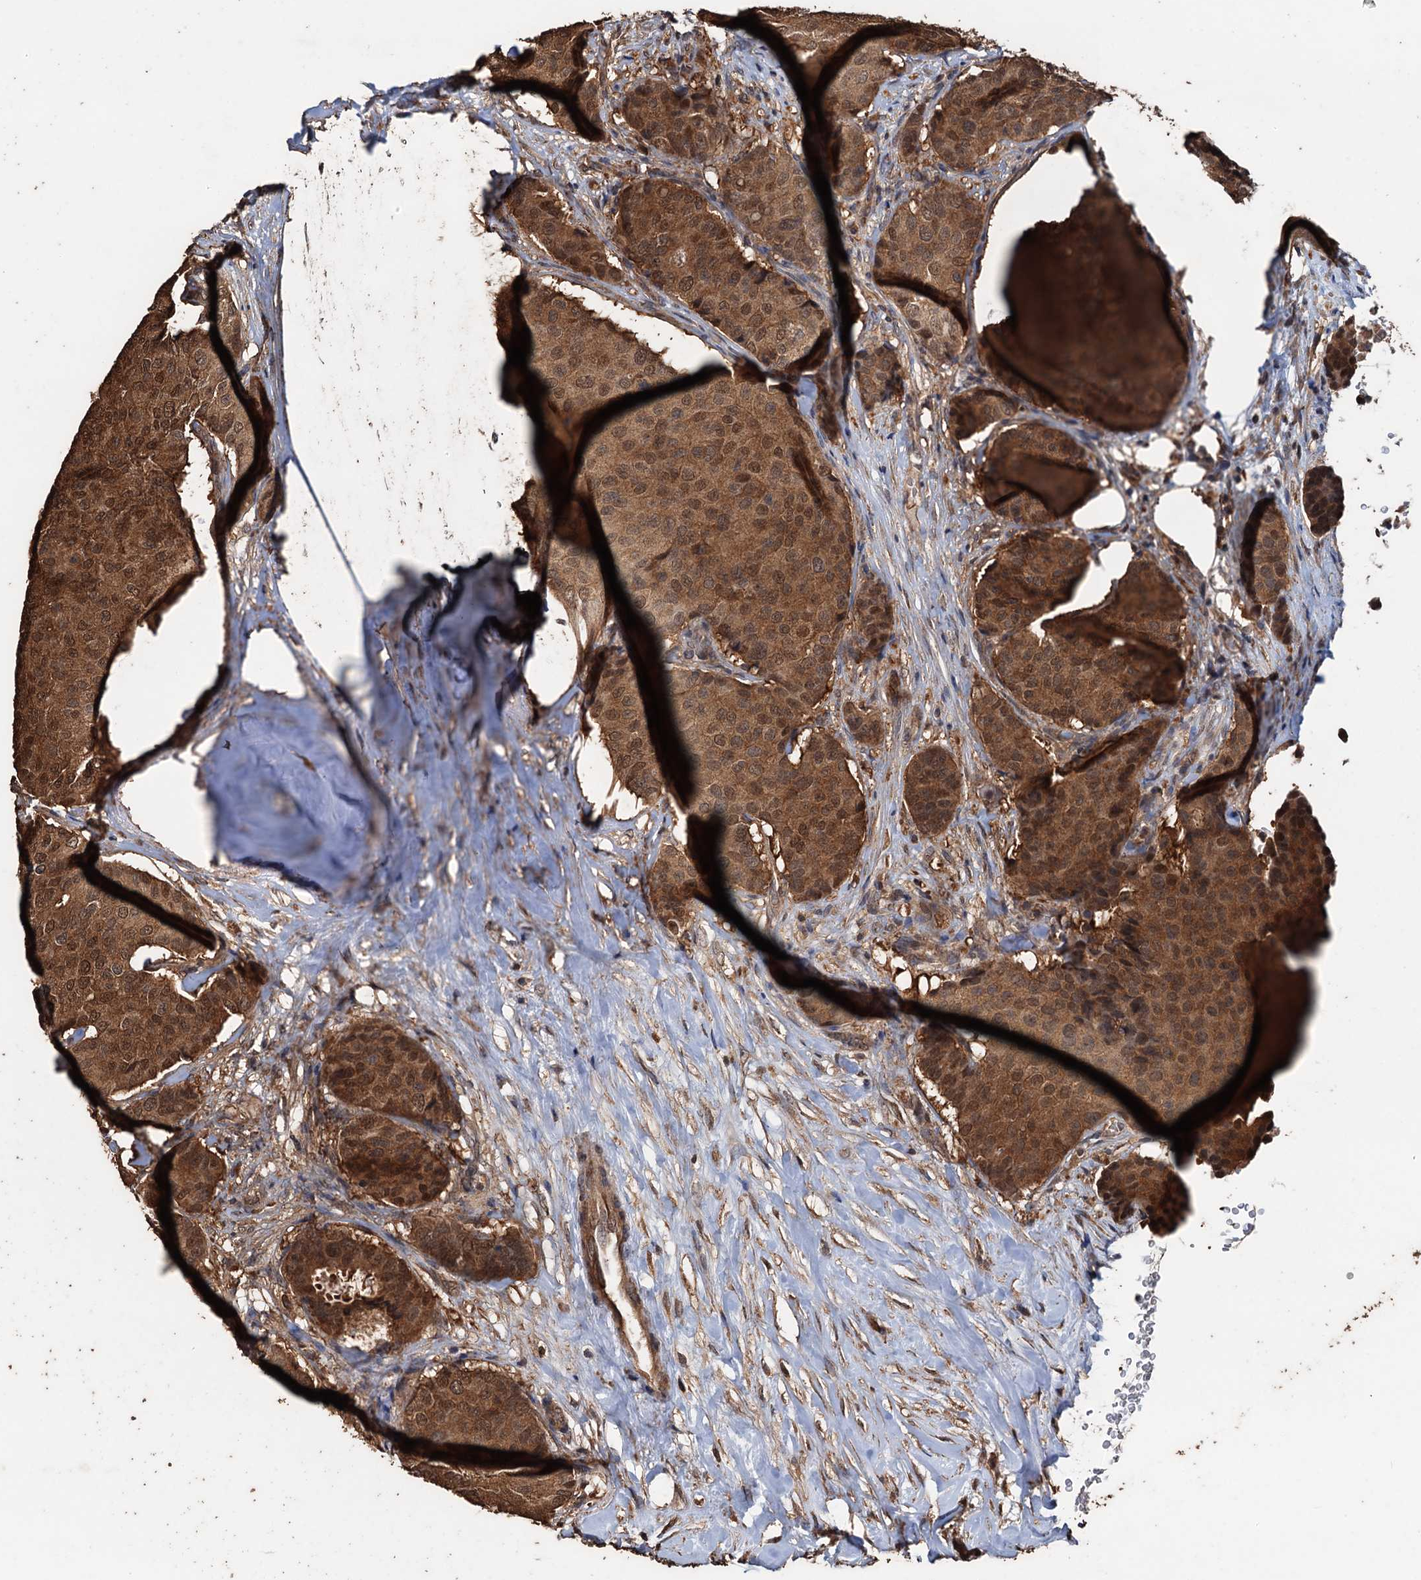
{"staining": {"intensity": "moderate", "quantity": ">75%", "location": "cytoplasmic/membranous,nuclear"}, "tissue": "breast cancer", "cell_type": "Tumor cells", "image_type": "cancer", "snomed": [{"axis": "morphology", "description": "Duct carcinoma"}, {"axis": "topography", "description": "Breast"}], "caption": "About >75% of tumor cells in human breast cancer (invasive ductal carcinoma) display moderate cytoplasmic/membranous and nuclear protein positivity as visualized by brown immunohistochemical staining.", "gene": "PSMD9", "patient": {"sex": "female", "age": 75}}